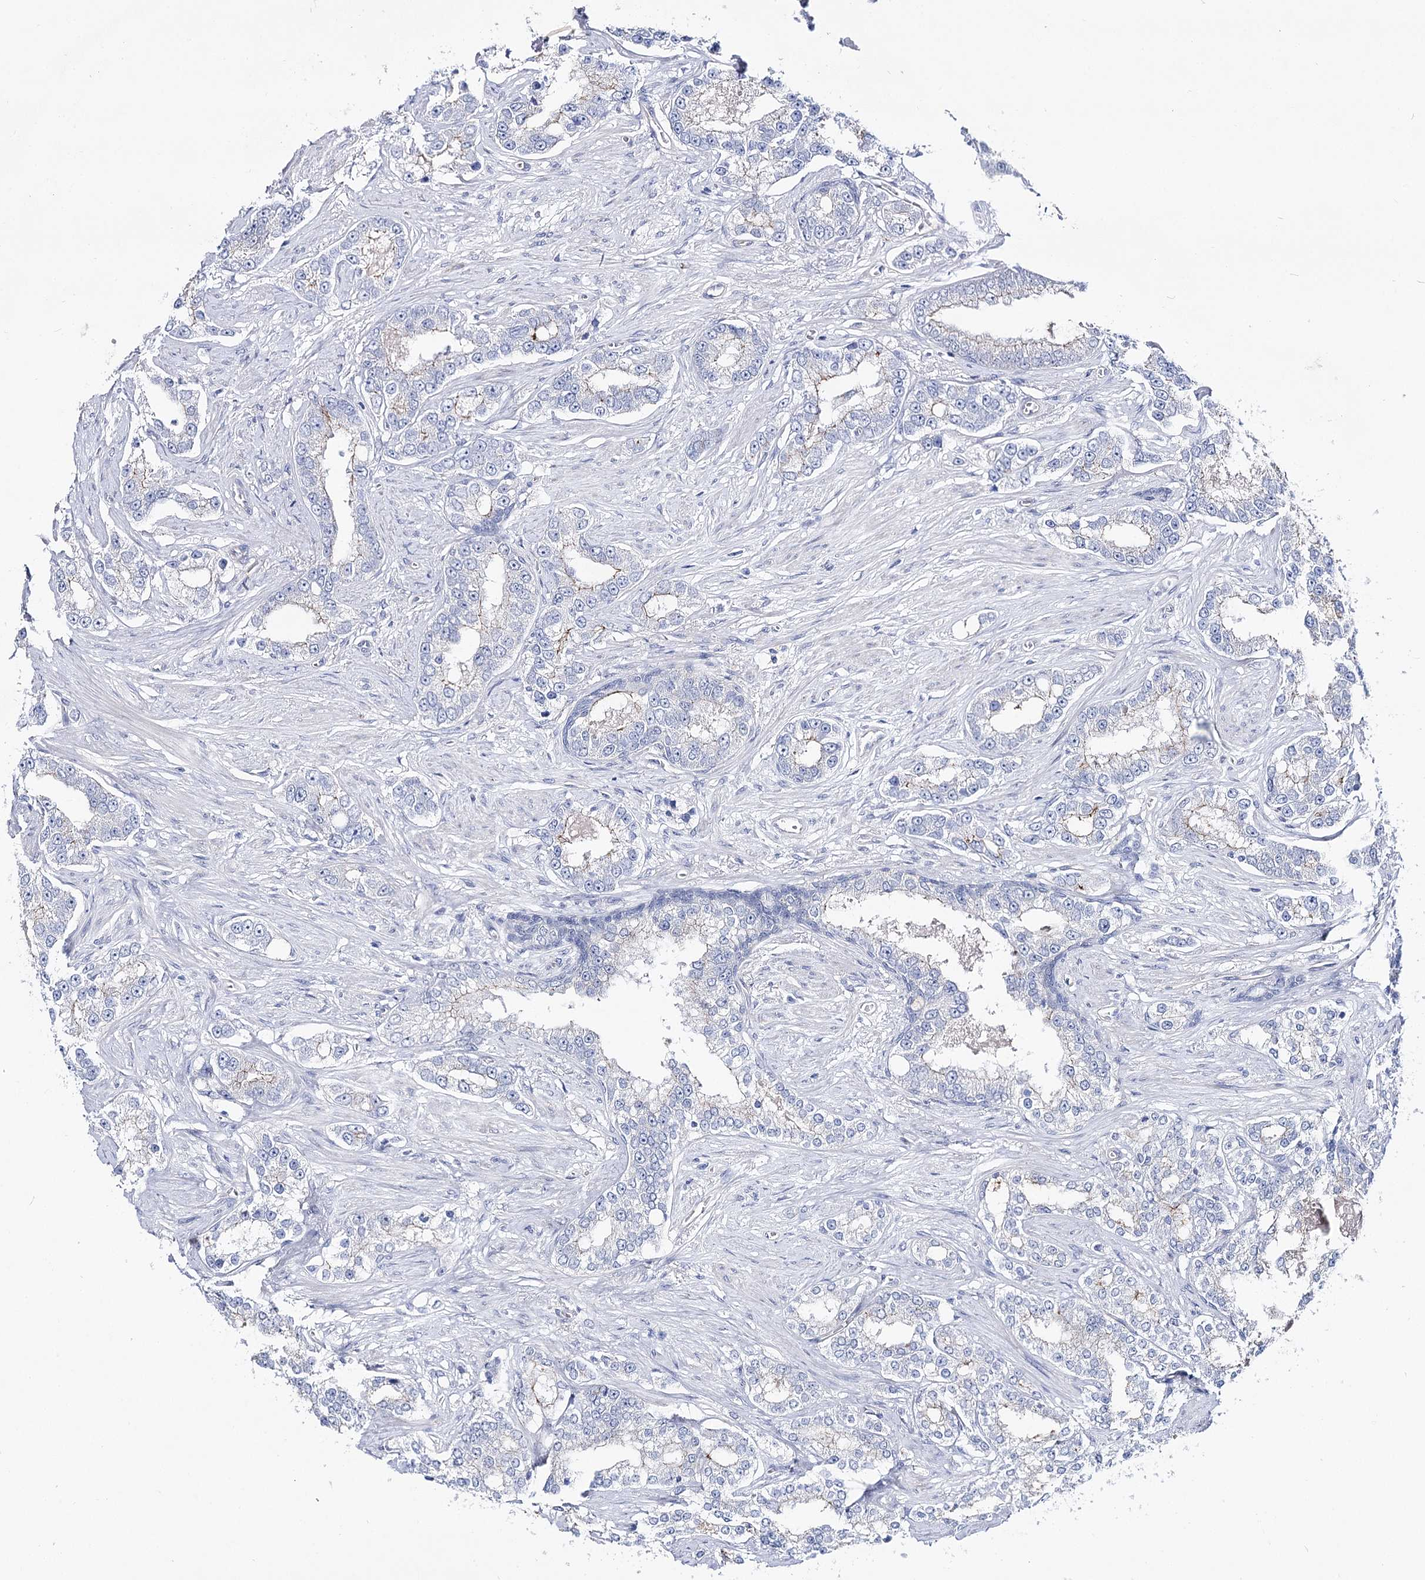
{"staining": {"intensity": "negative", "quantity": "none", "location": "none"}, "tissue": "prostate cancer", "cell_type": "Tumor cells", "image_type": "cancer", "snomed": [{"axis": "morphology", "description": "Normal tissue, NOS"}, {"axis": "morphology", "description": "Adenocarcinoma, High grade"}, {"axis": "topography", "description": "Prostate"}], "caption": "This histopathology image is of prostate adenocarcinoma (high-grade) stained with IHC to label a protein in brown with the nuclei are counter-stained blue. There is no positivity in tumor cells. The staining is performed using DAB brown chromogen with nuclei counter-stained in using hematoxylin.", "gene": "NRAP", "patient": {"sex": "male", "age": 83}}